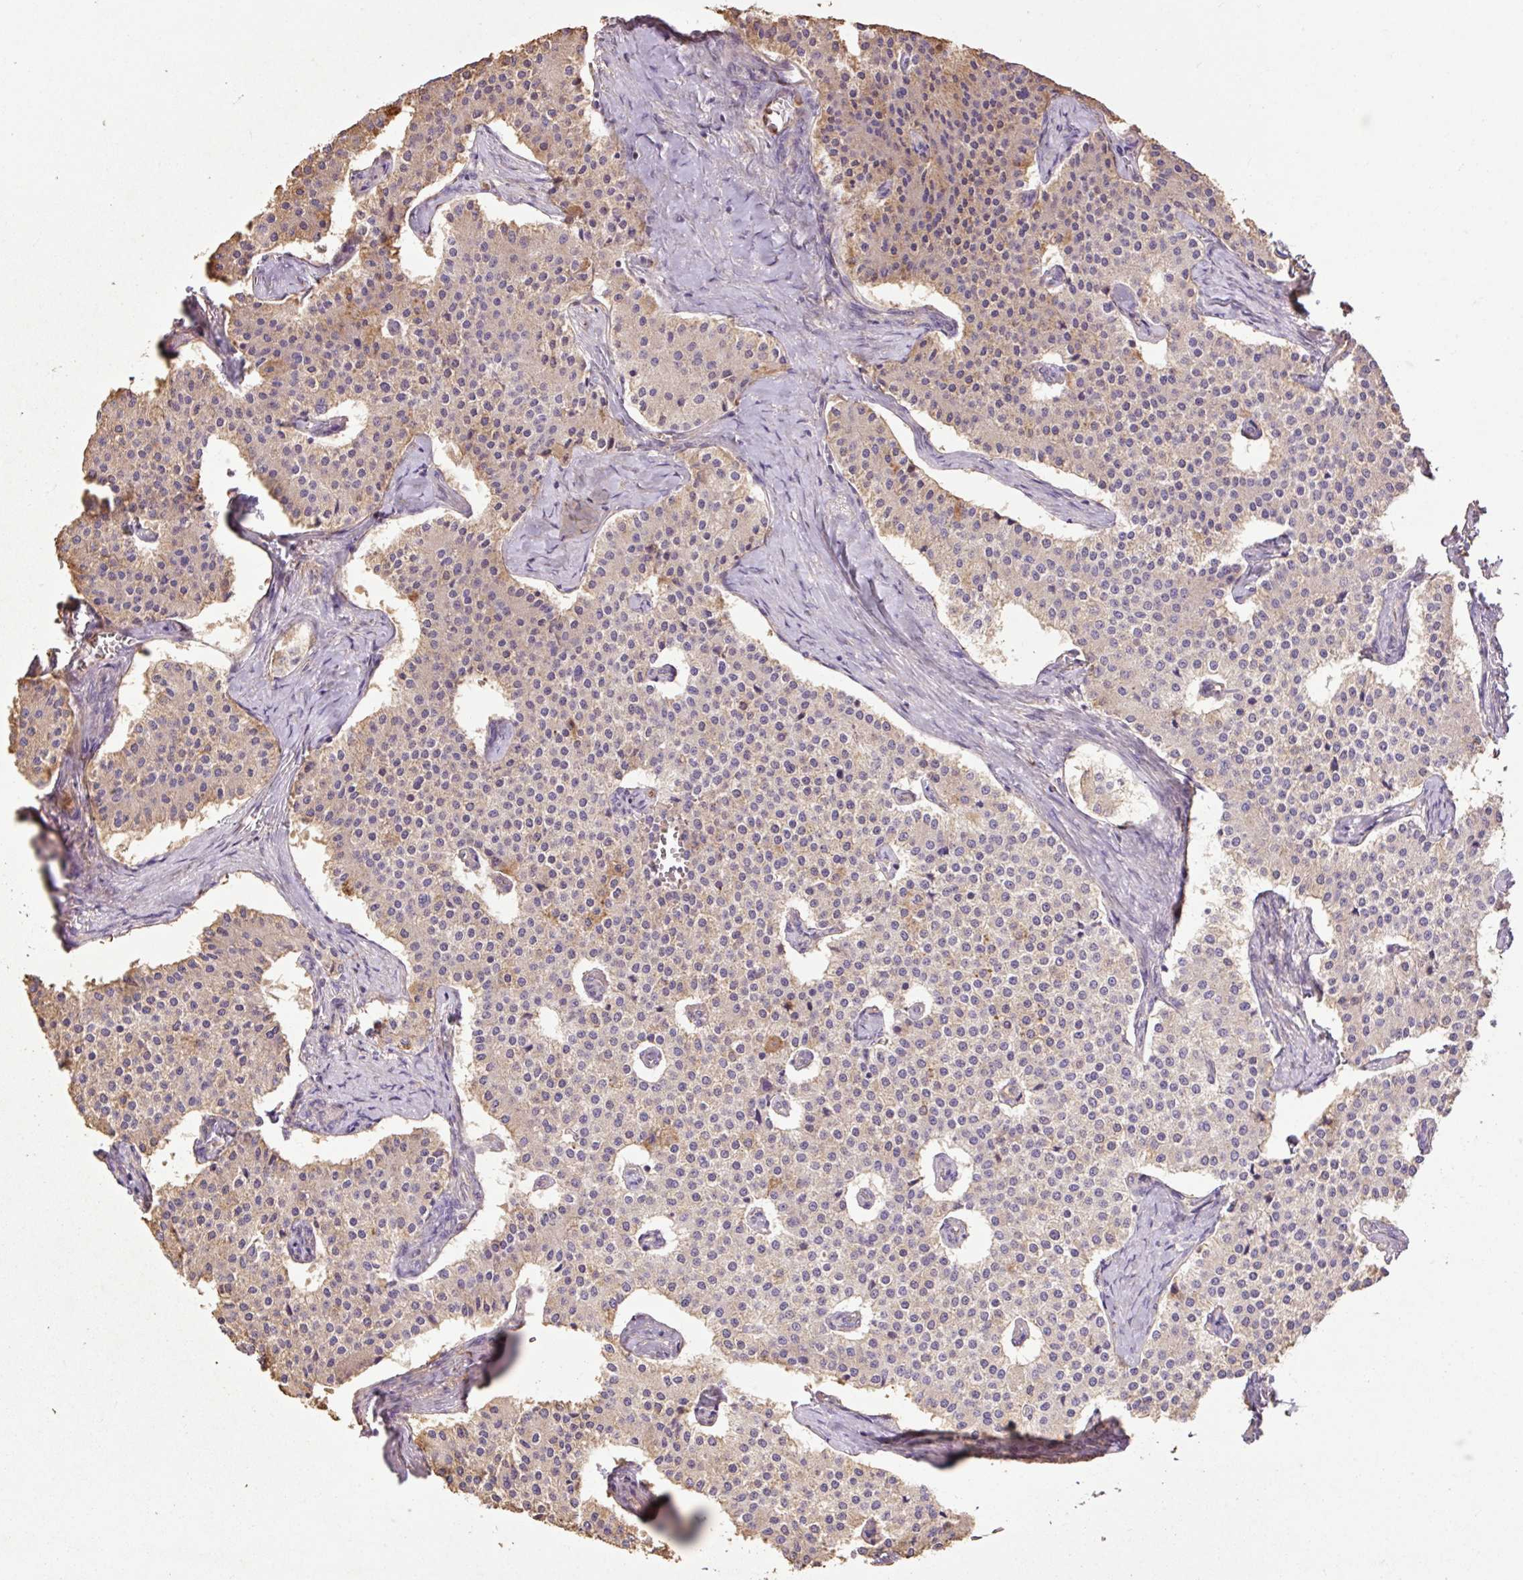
{"staining": {"intensity": "weak", "quantity": "25%-75%", "location": "cytoplasmic/membranous"}, "tissue": "carcinoid", "cell_type": "Tumor cells", "image_type": "cancer", "snomed": [{"axis": "morphology", "description": "Carcinoid, malignant, NOS"}, {"axis": "topography", "description": "Colon"}], "caption": "There is low levels of weak cytoplasmic/membranous expression in tumor cells of carcinoid (malignant), as demonstrated by immunohistochemical staining (brown color).", "gene": "DESI1", "patient": {"sex": "female", "age": 52}}